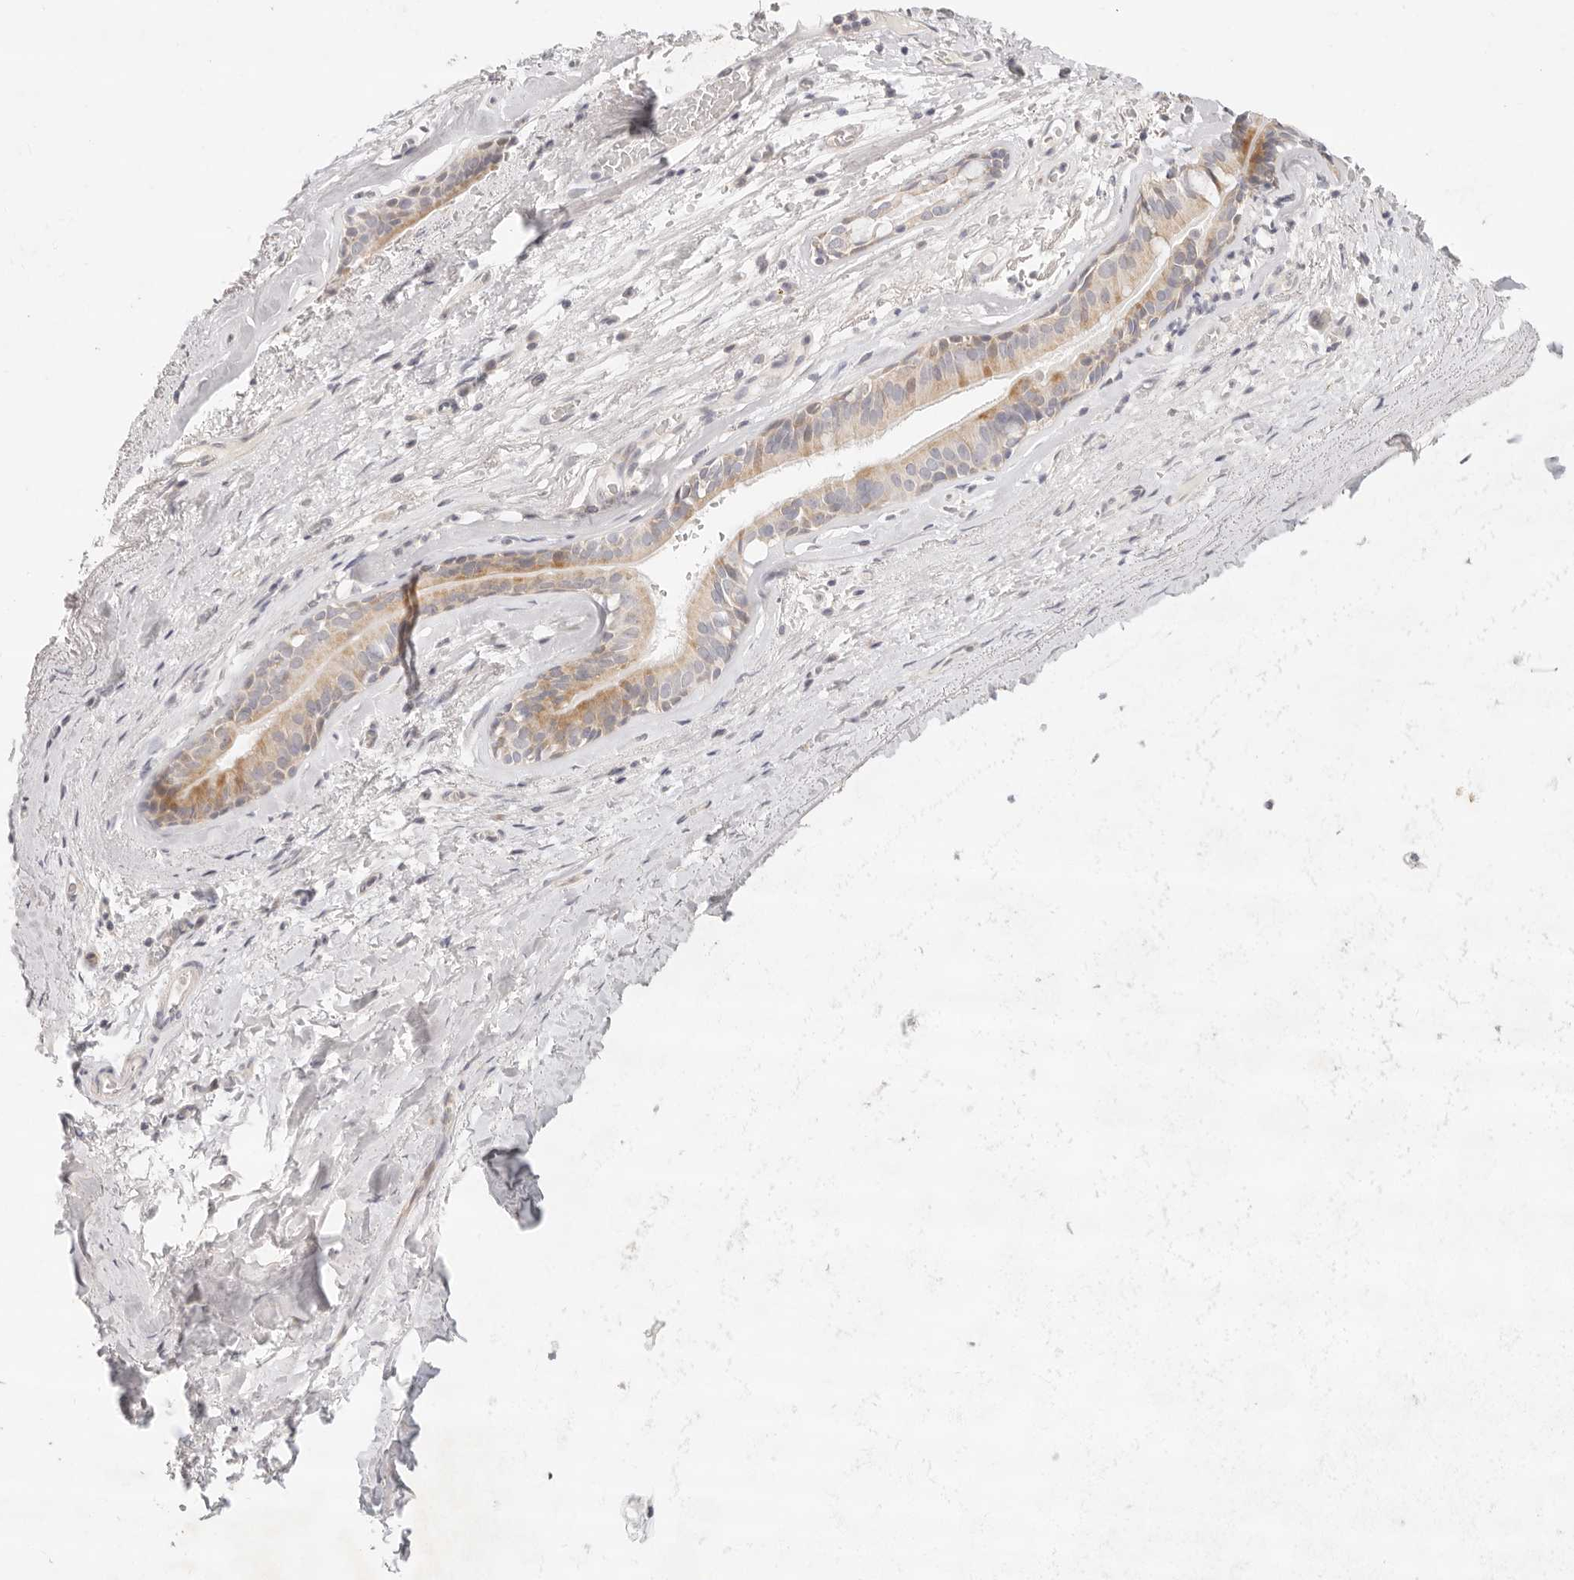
{"staining": {"intensity": "moderate", "quantity": "25%-75%", "location": "cytoplasmic/membranous"}, "tissue": "bronchus", "cell_type": "Respiratory epithelial cells", "image_type": "normal", "snomed": [{"axis": "morphology", "description": "Normal tissue, NOS"}, {"axis": "topography", "description": "Cartilage tissue"}], "caption": "Immunohistochemical staining of normal bronchus displays moderate cytoplasmic/membranous protein expression in about 25%-75% of respiratory epithelial cells.", "gene": "GPR156", "patient": {"sex": "female", "age": 63}}